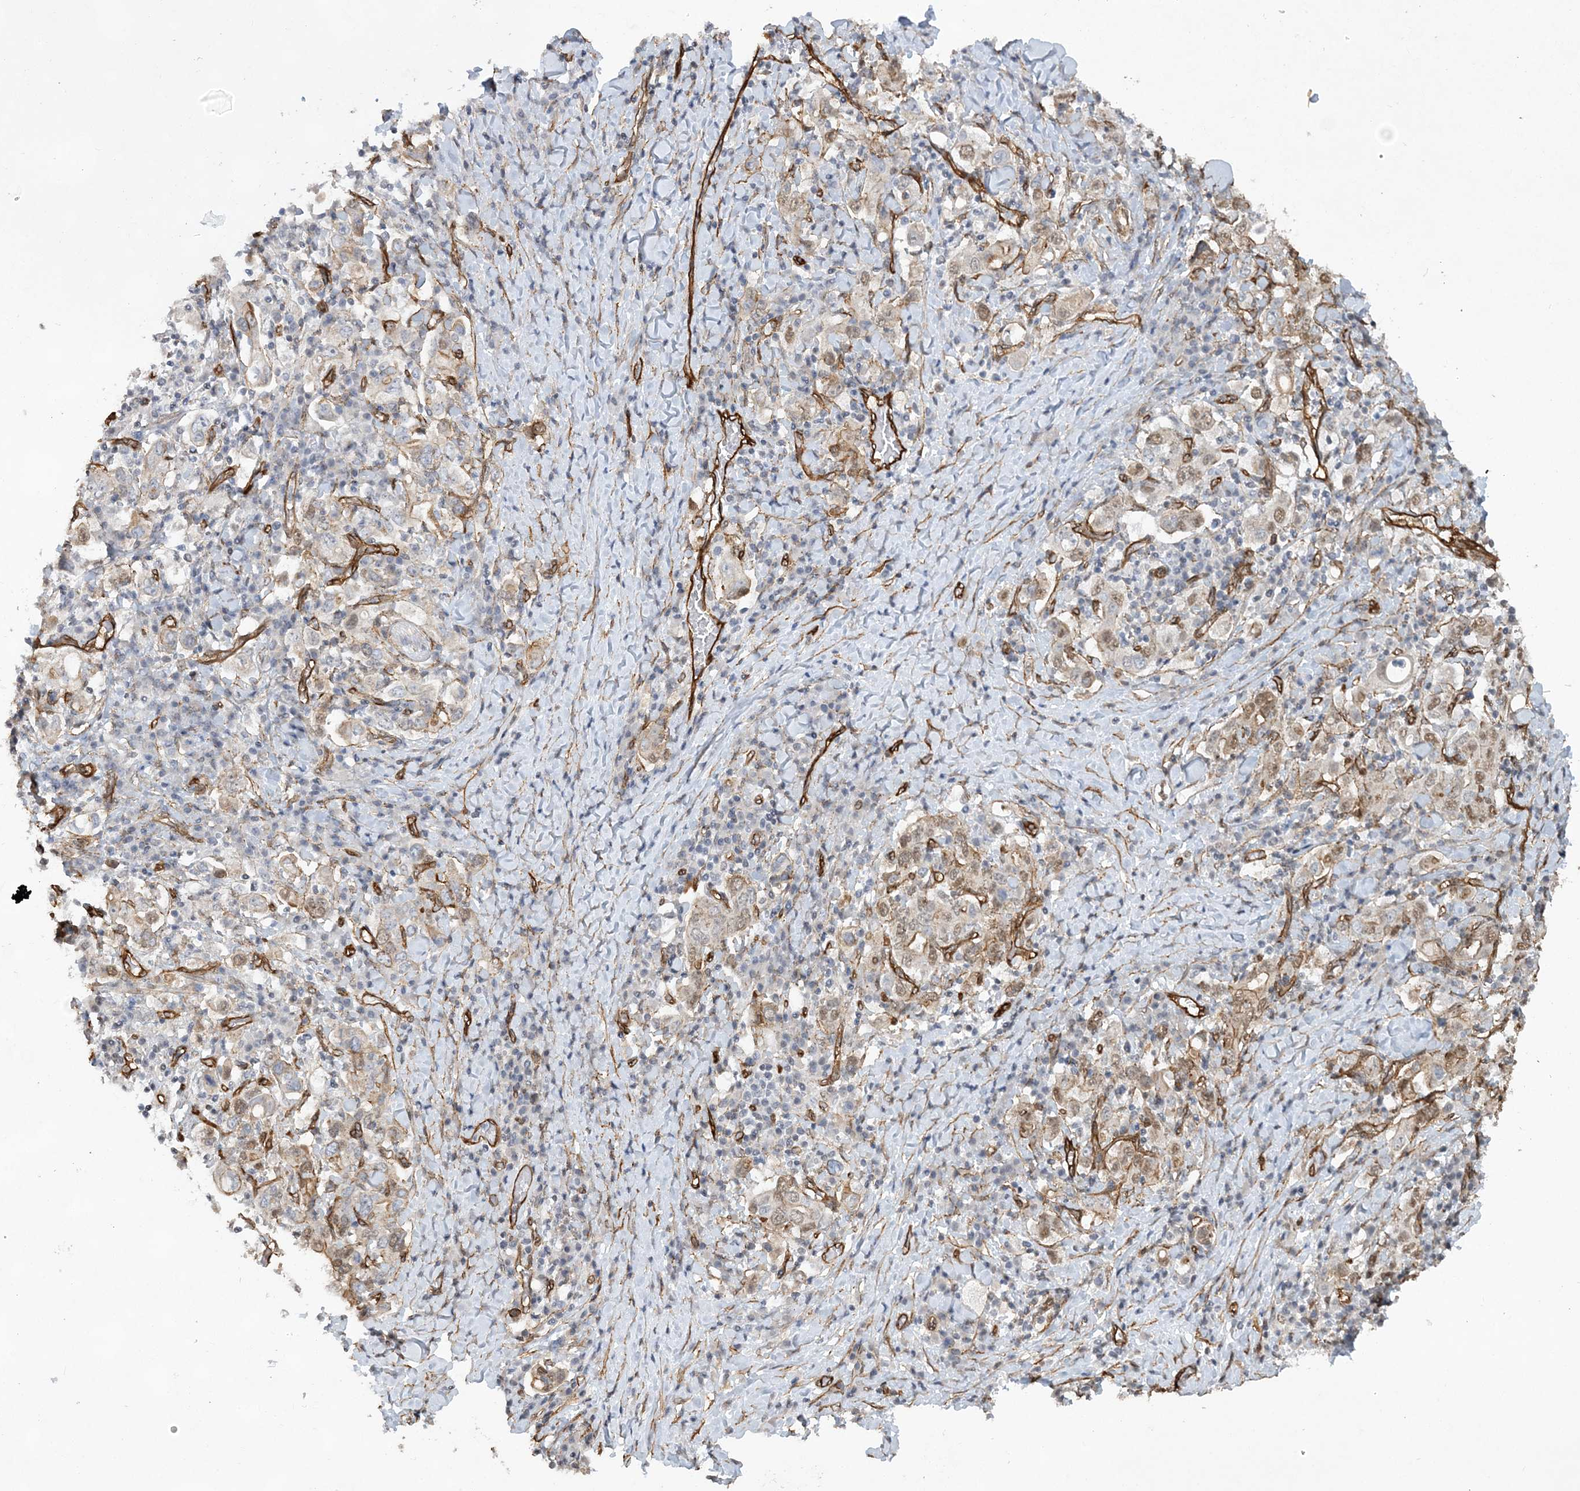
{"staining": {"intensity": "weak", "quantity": "<25%", "location": "cytoplasmic/membranous"}, "tissue": "stomach cancer", "cell_type": "Tumor cells", "image_type": "cancer", "snomed": [{"axis": "morphology", "description": "Adenocarcinoma, NOS"}, {"axis": "topography", "description": "Stomach, upper"}], "caption": "IHC histopathology image of stomach cancer stained for a protein (brown), which shows no staining in tumor cells.", "gene": "RAI14", "patient": {"sex": "male", "age": 62}}